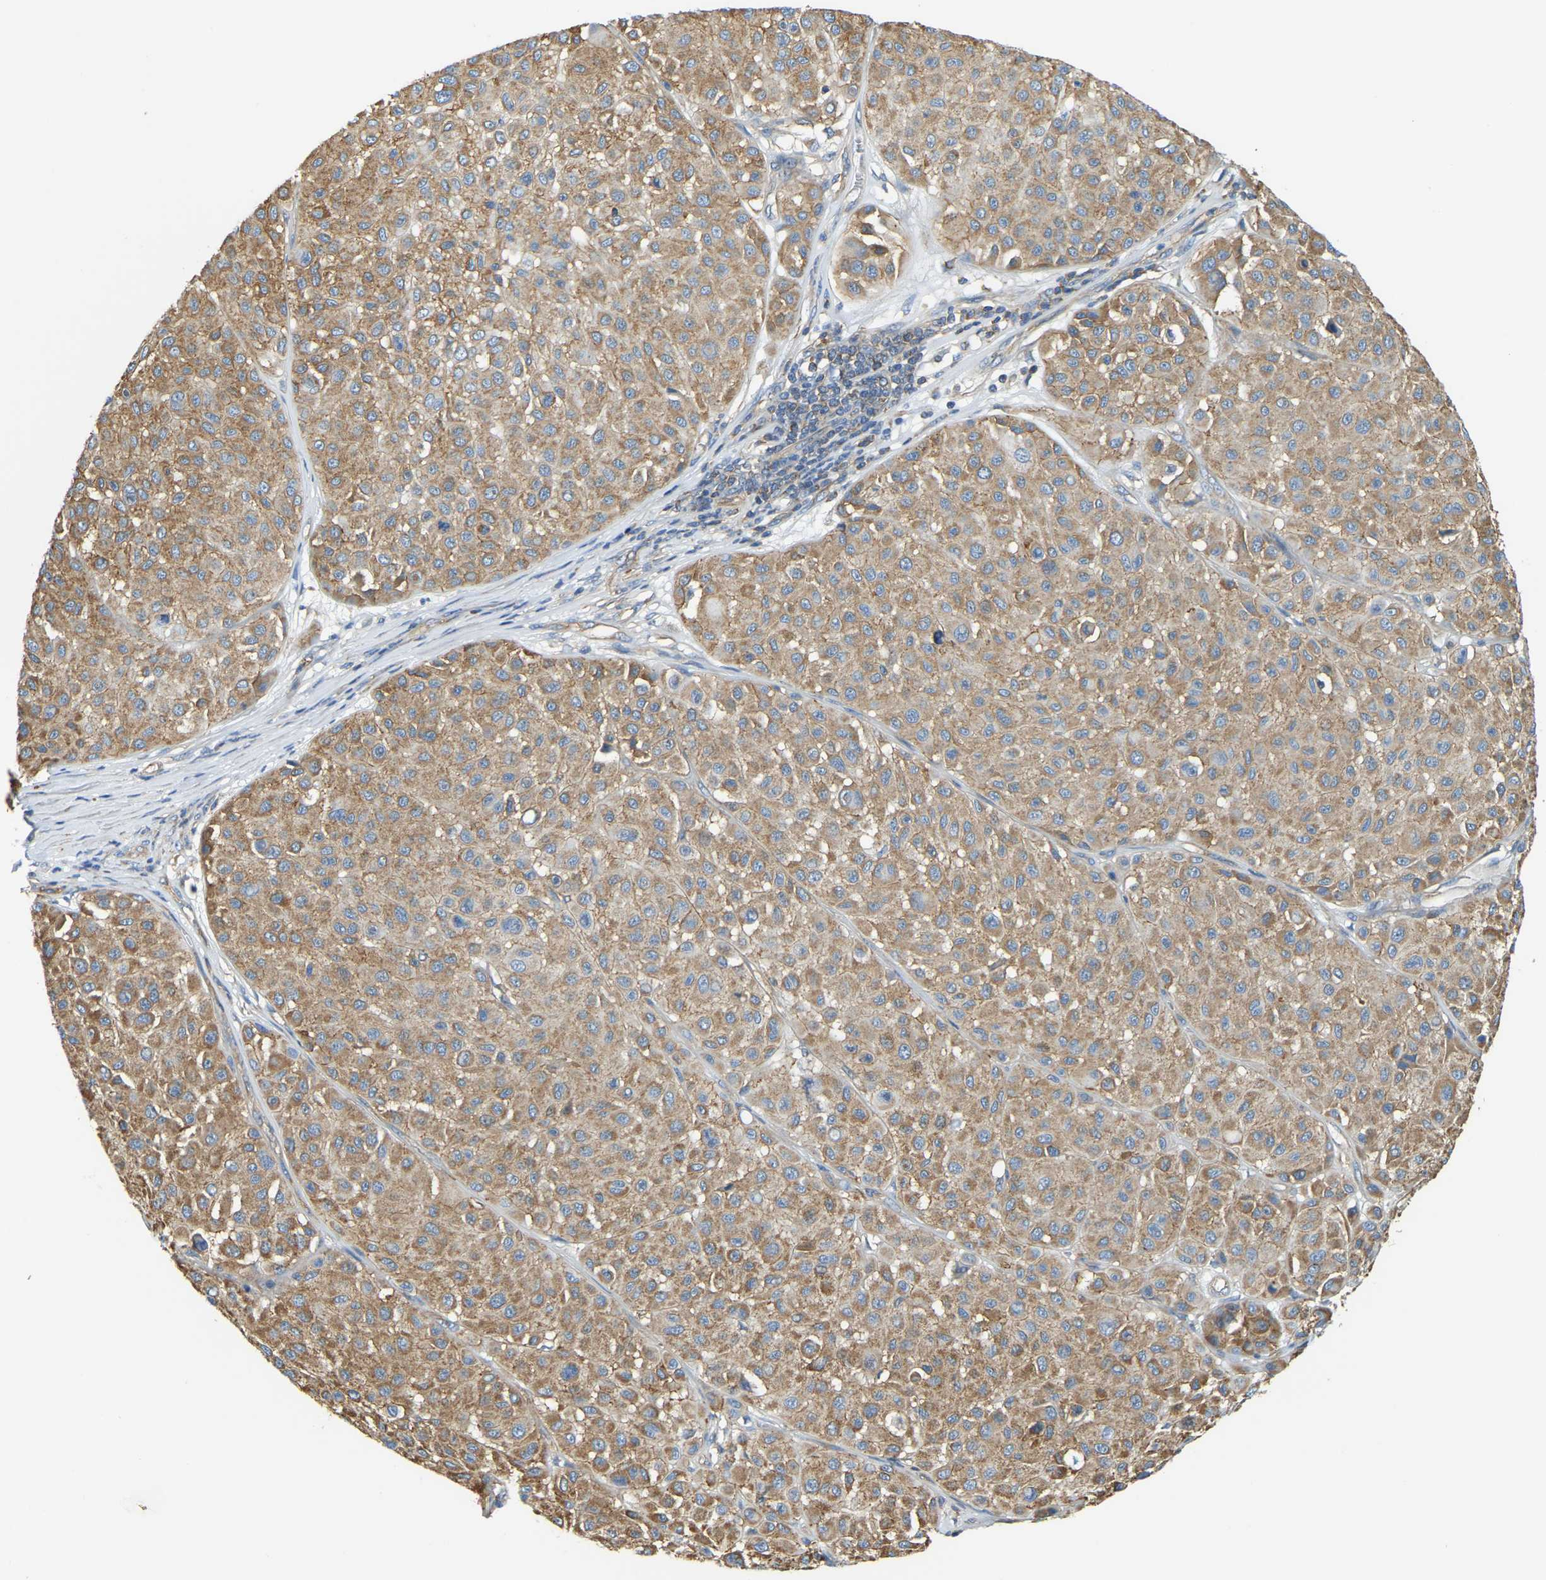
{"staining": {"intensity": "moderate", "quantity": ">75%", "location": "cytoplasmic/membranous"}, "tissue": "melanoma", "cell_type": "Tumor cells", "image_type": "cancer", "snomed": [{"axis": "morphology", "description": "Malignant melanoma, Metastatic site"}, {"axis": "topography", "description": "Soft tissue"}], "caption": "Protein analysis of malignant melanoma (metastatic site) tissue demonstrates moderate cytoplasmic/membranous positivity in about >75% of tumor cells. The staining is performed using DAB (3,3'-diaminobenzidine) brown chromogen to label protein expression. The nuclei are counter-stained blue using hematoxylin.", "gene": "AHNAK", "patient": {"sex": "male", "age": 41}}